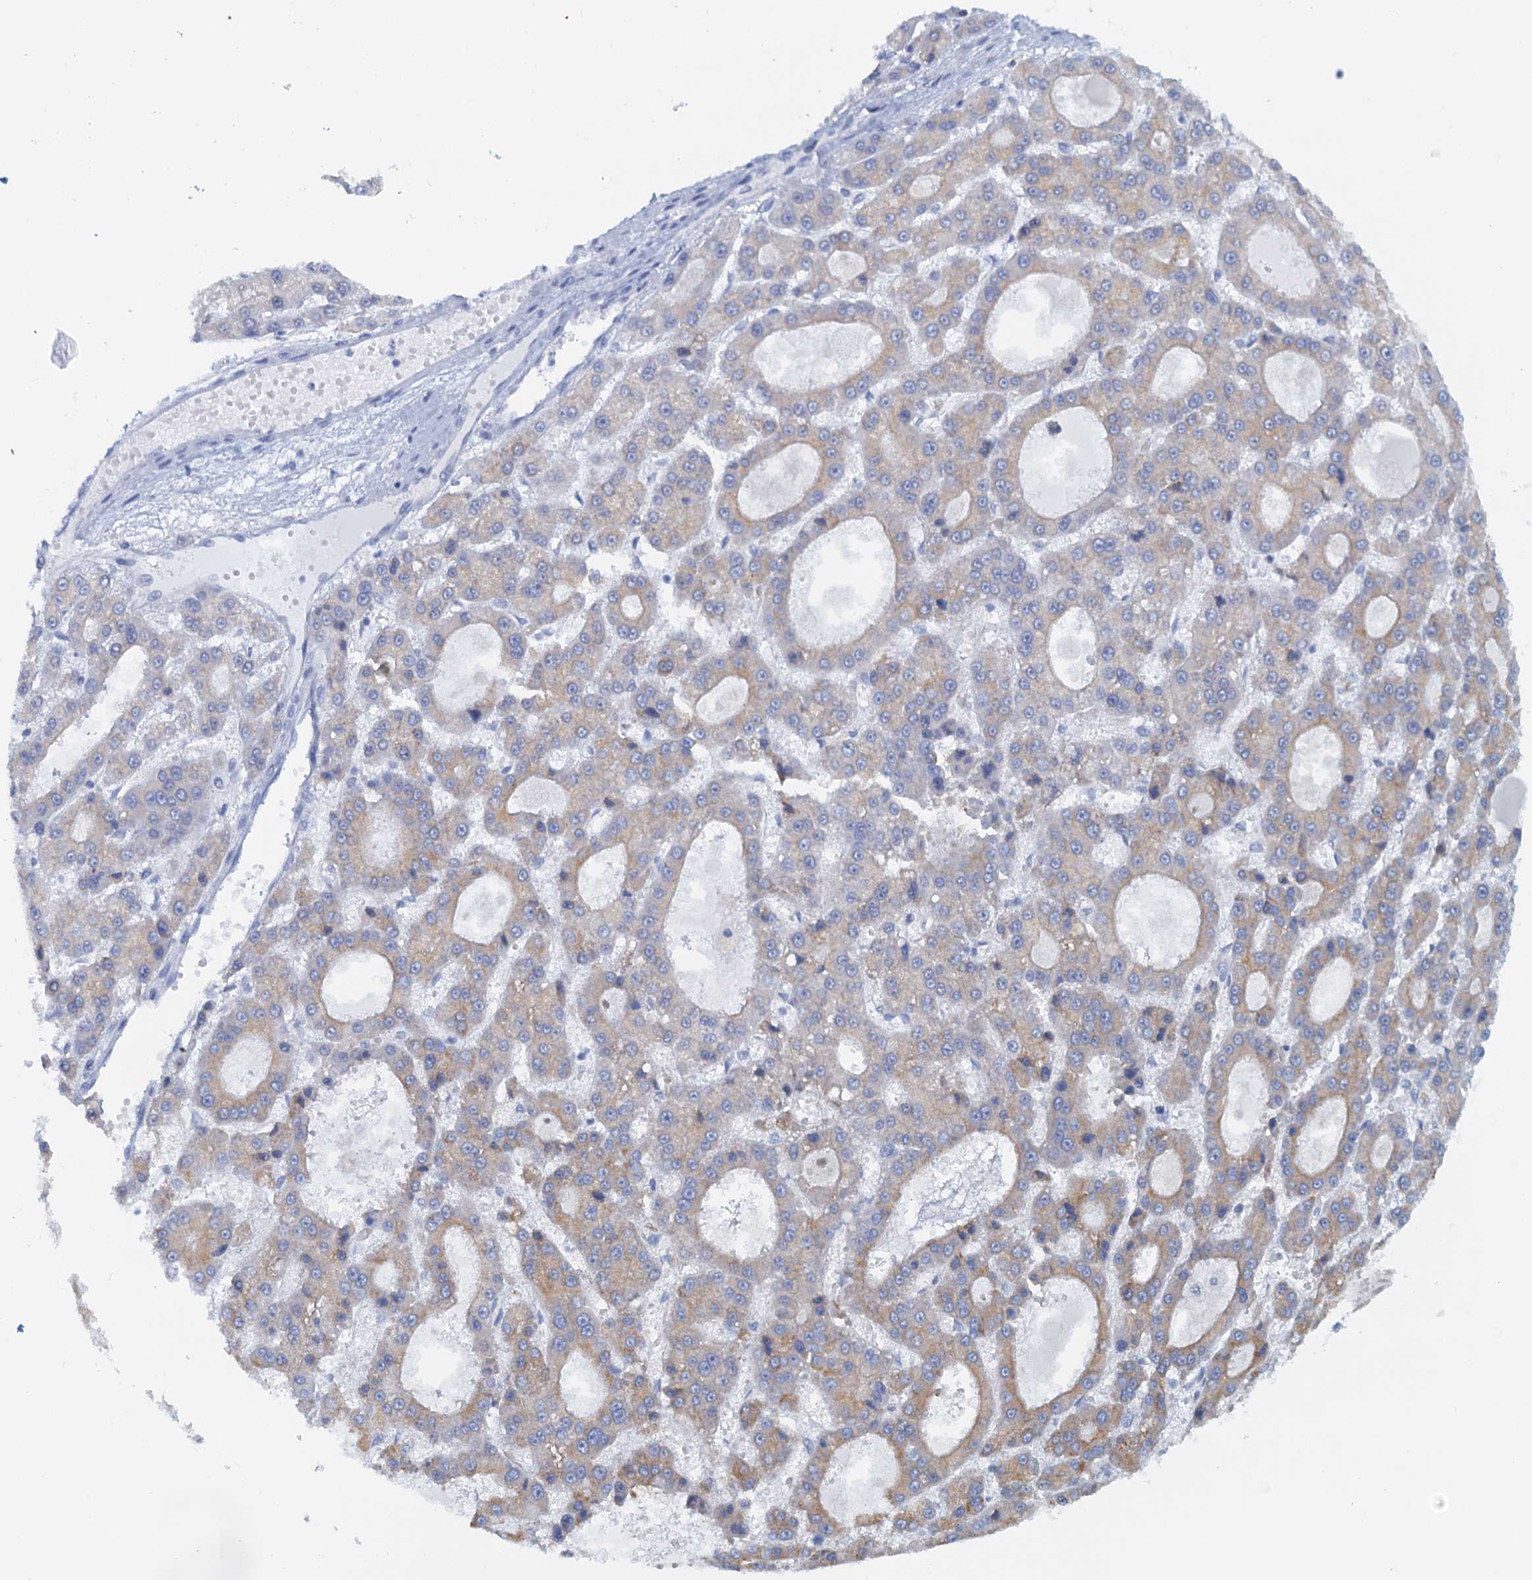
{"staining": {"intensity": "moderate", "quantity": "25%-75%", "location": "cytoplasmic/membranous"}, "tissue": "liver cancer", "cell_type": "Tumor cells", "image_type": "cancer", "snomed": [{"axis": "morphology", "description": "Carcinoma, Hepatocellular, NOS"}, {"axis": "topography", "description": "Liver"}], "caption": "Liver hepatocellular carcinoma stained with DAB (3,3'-diaminobenzidine) IHC displays medium levels of moderate cytoplasmic/membranous expression in about 25%-75% of tumor cells.", "gene": "NIPAL3", "patient": {"sex": "male", "age": 70}}